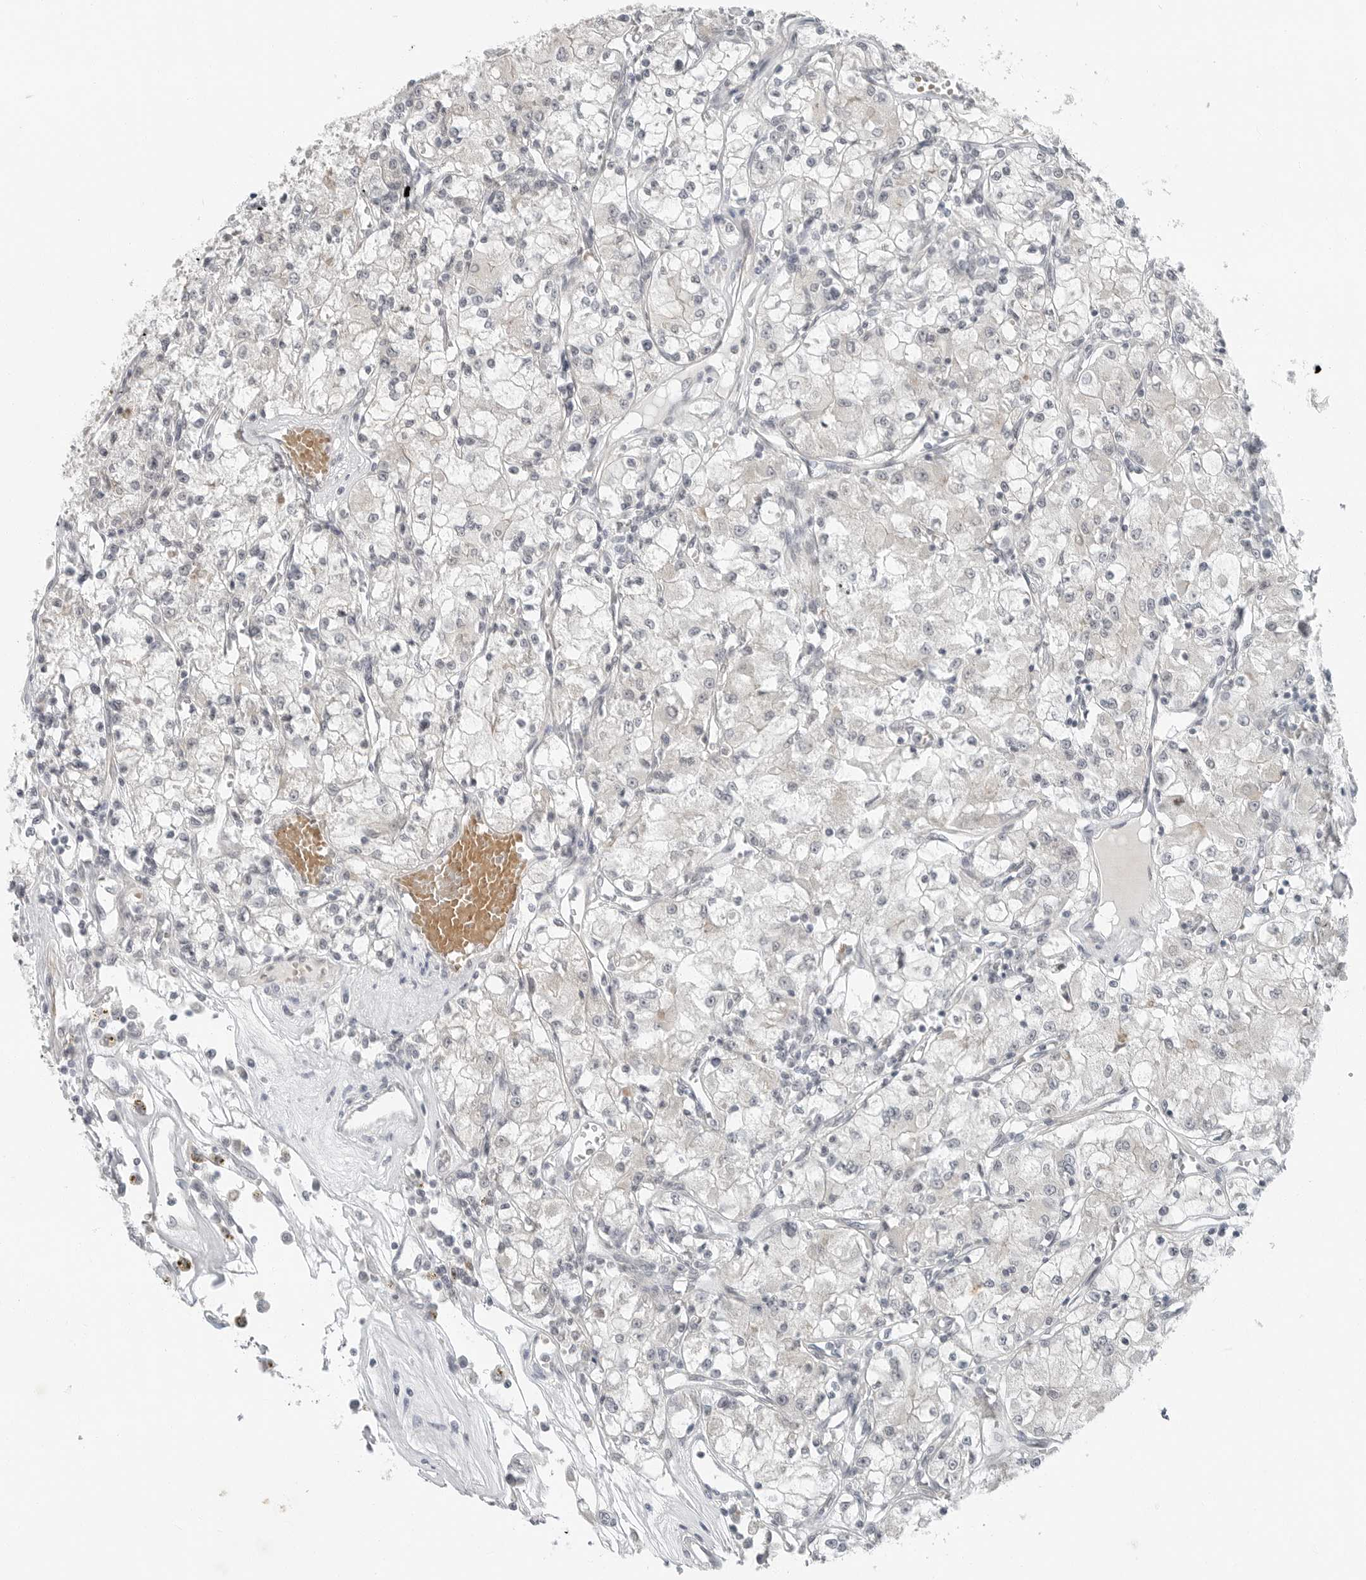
{"staining": {"intensity": "negative", "quantity": "none", "location": "none"}, "tissue": "renal cancer", "cell_type": "Tumor cells", "image_type": "cancer", "snomed": [{"axis": "morphology", "description": "Adenocarcinoma, NOS"}, {"axis": "topography", "description": "Kidney"}], "caption": "Image shows no significant protein positivity in tumor cells of renal adenocarcinoma.", "gene": "FCRLB", "patient": {"sex": "female", "age": 59}}